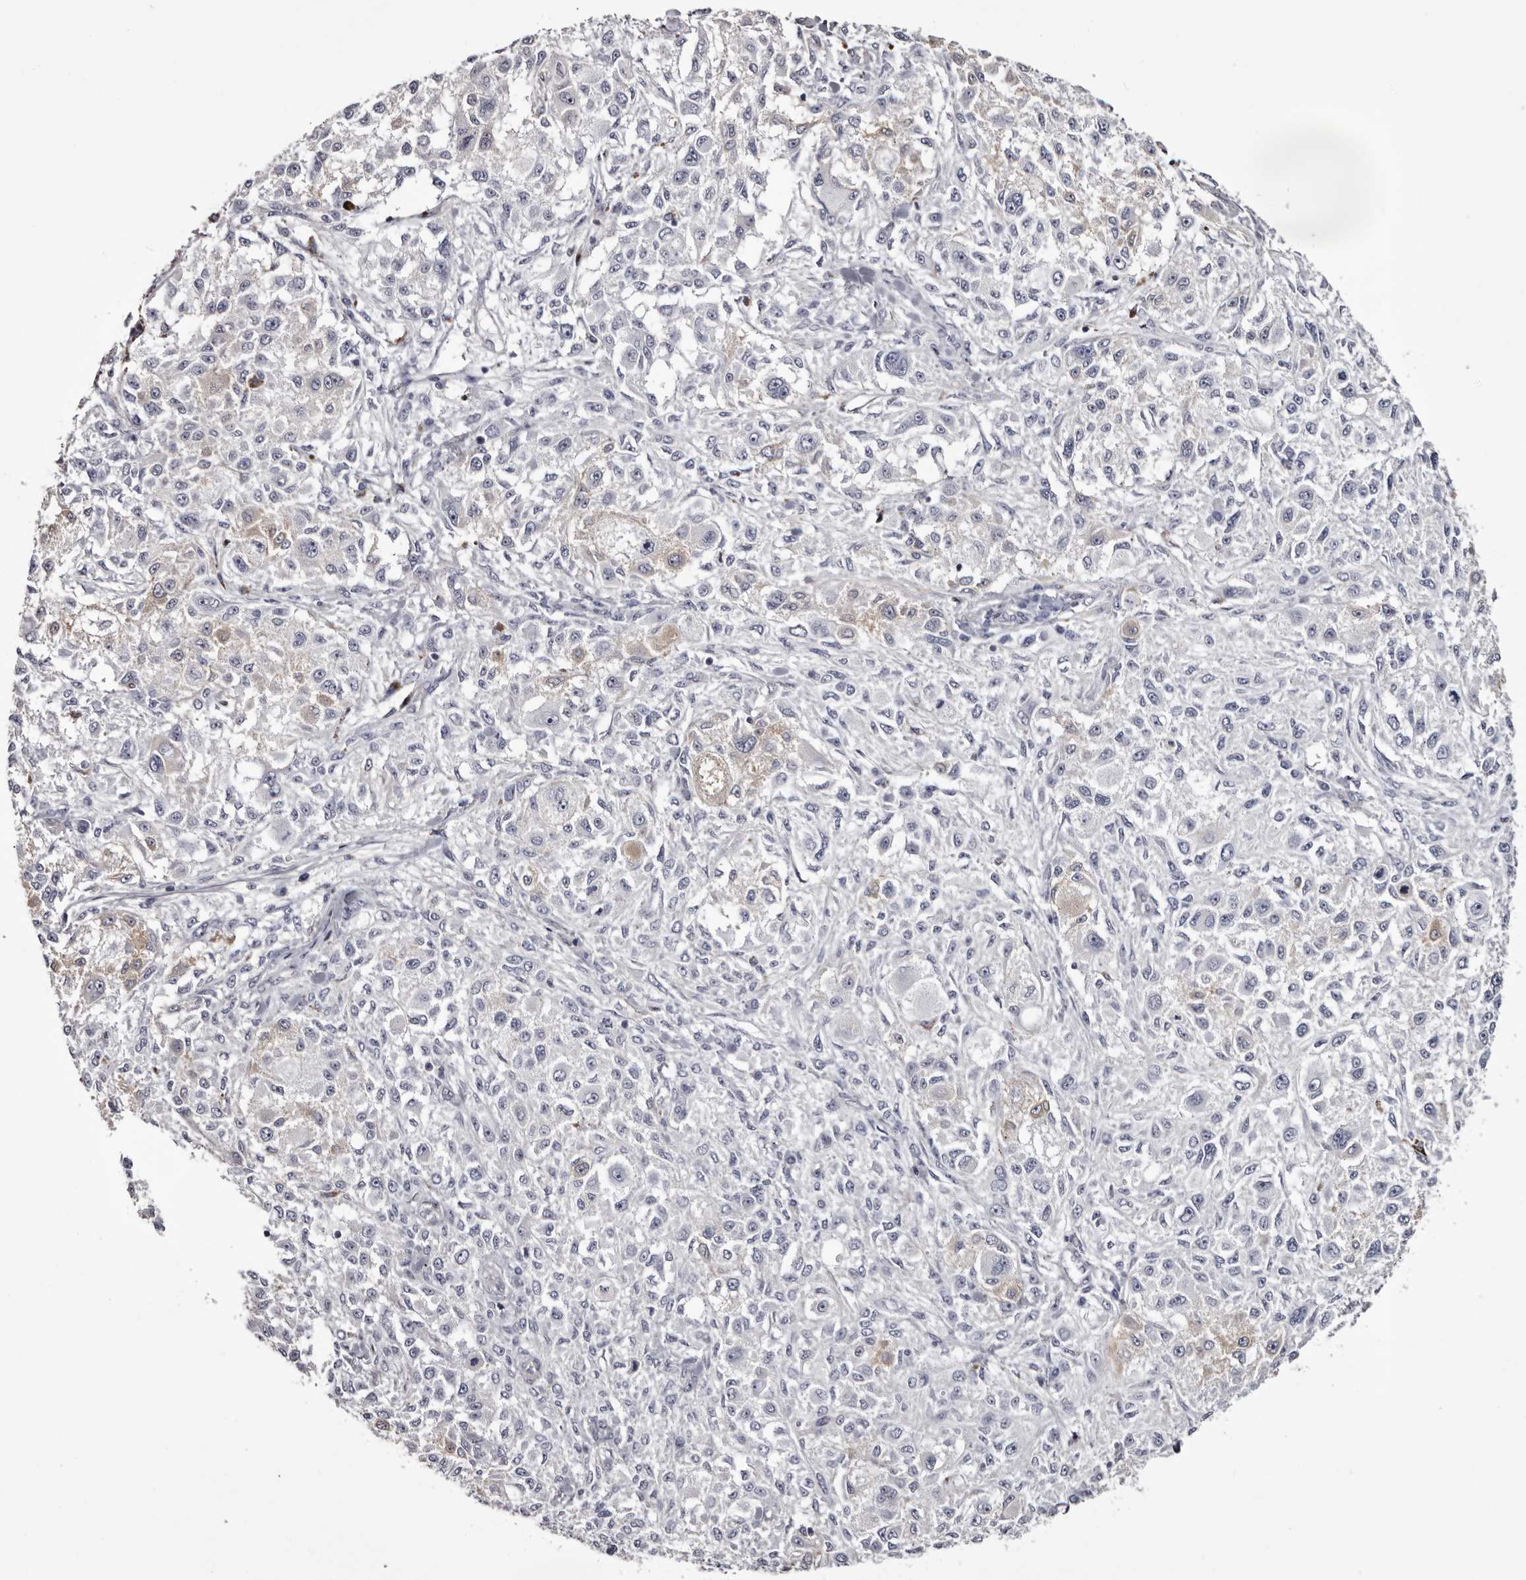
{"staining": {"intensity": "negative", "quantity": "none", "location": "none"}, "tissue": "melanoma", "cell_type": "Tumor cells", "image_type": "cancer", "snomed": [{"axis": "morphology", "description": "Necrosis, NOS"}, {"axis": "morphology", "description": "Malignant melanoma, NOS"}, {"axis": "topography", "description": "Skin"}], "caption": "This is an IHC micrograph of human melanoma. There is no expression in tumor cells.", "gene": "LAD1", "patient": {"sex": "female", "age": 87}}